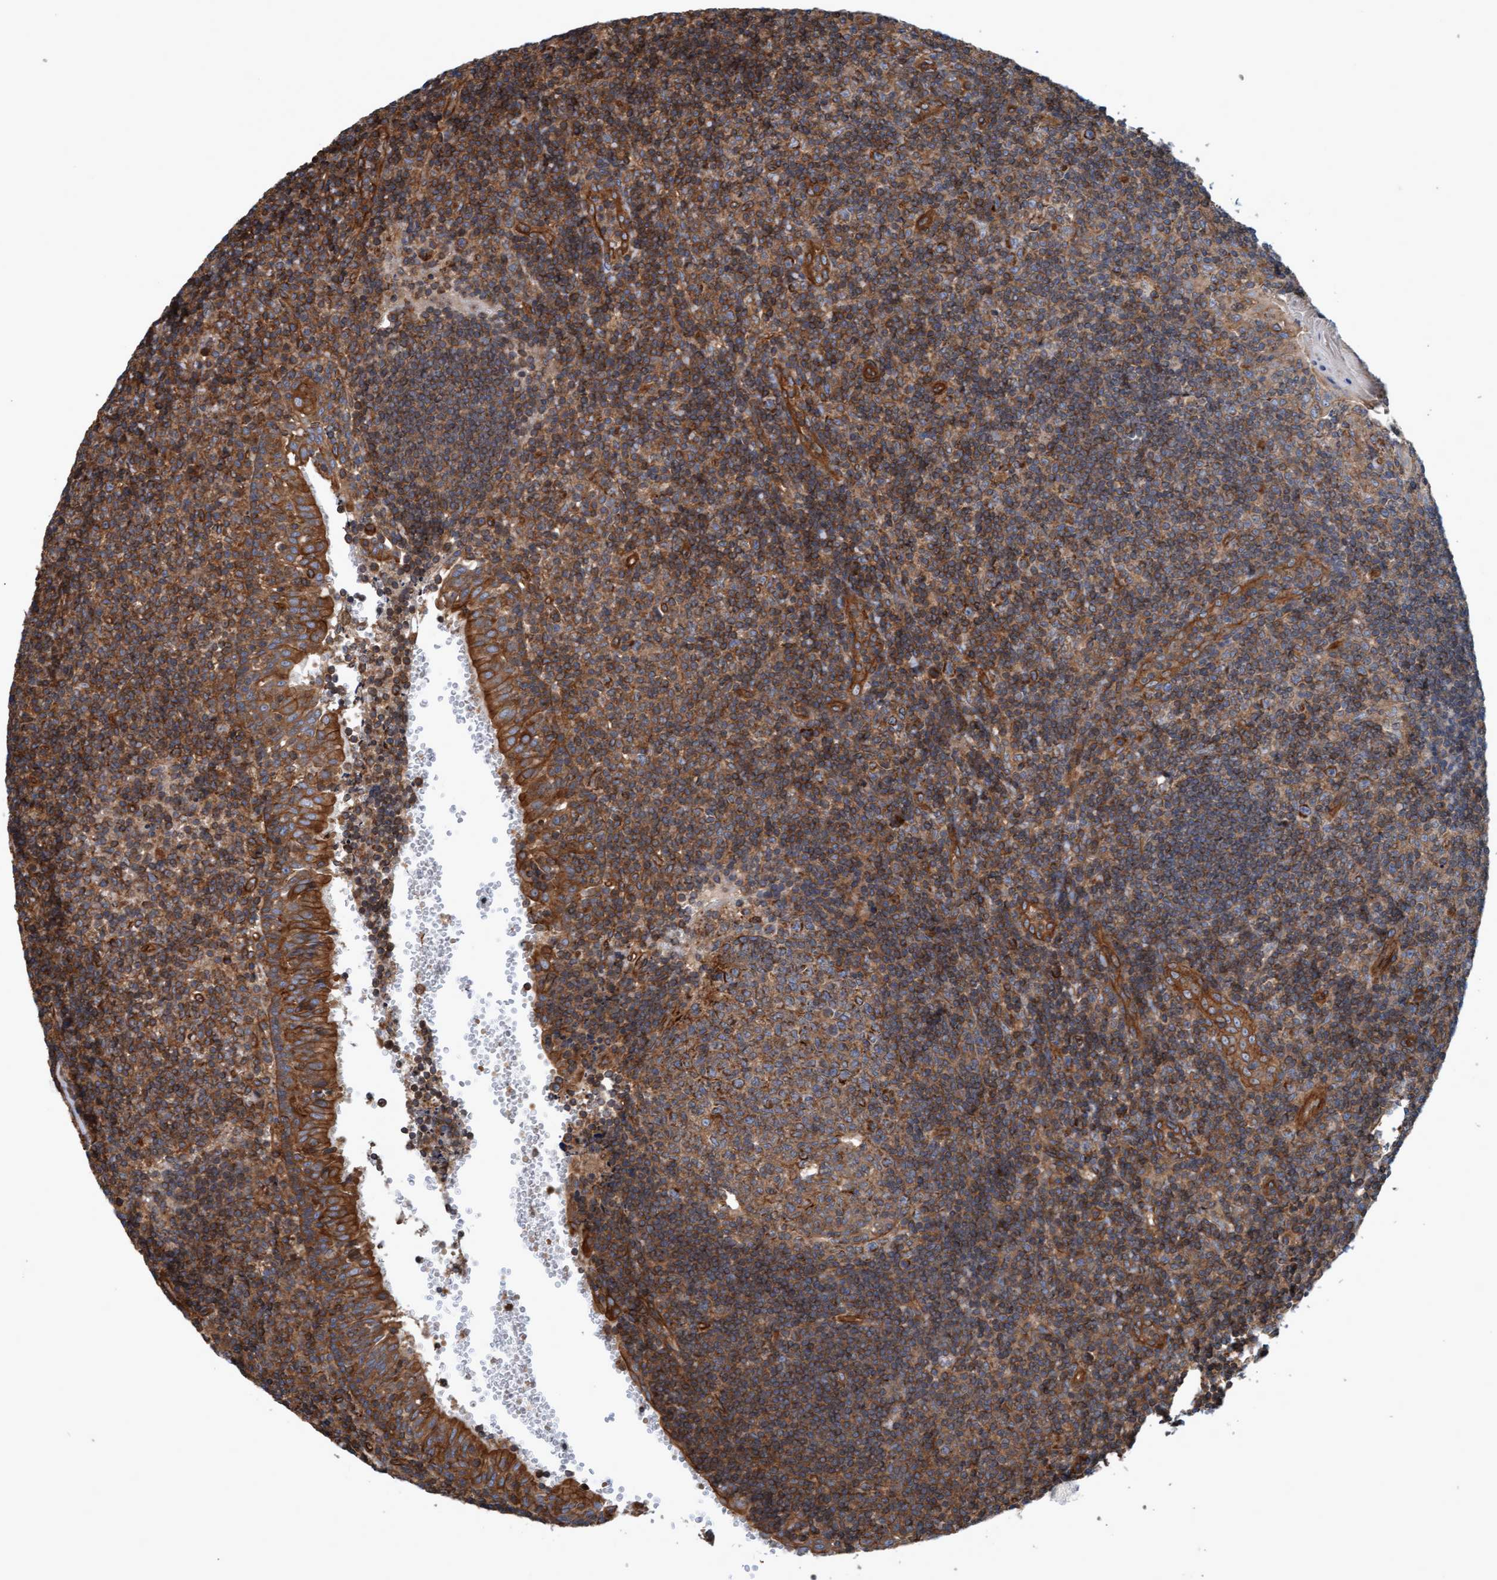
{"staining": {"intensity": "moderate", "quantity": ">75%", "location": "cytoplasmic/membranous"}, "tissue": "tonsil", "cell_type": "Germinal center cells", "image_type": "normal", "snomed": [{"axis": "morphology", "description": "Normal tissue, NOS"}, {"axis": "topography", "description": "Tonsil"}], "caption": "Tonsil stained with immunohistochemistry (IHC) shows moderate cytoplasmic/membranous expression in approximately >75% of germinal center cells.", "gene": "ERAL1", "patient": {"sex": "female", "age": 40}}